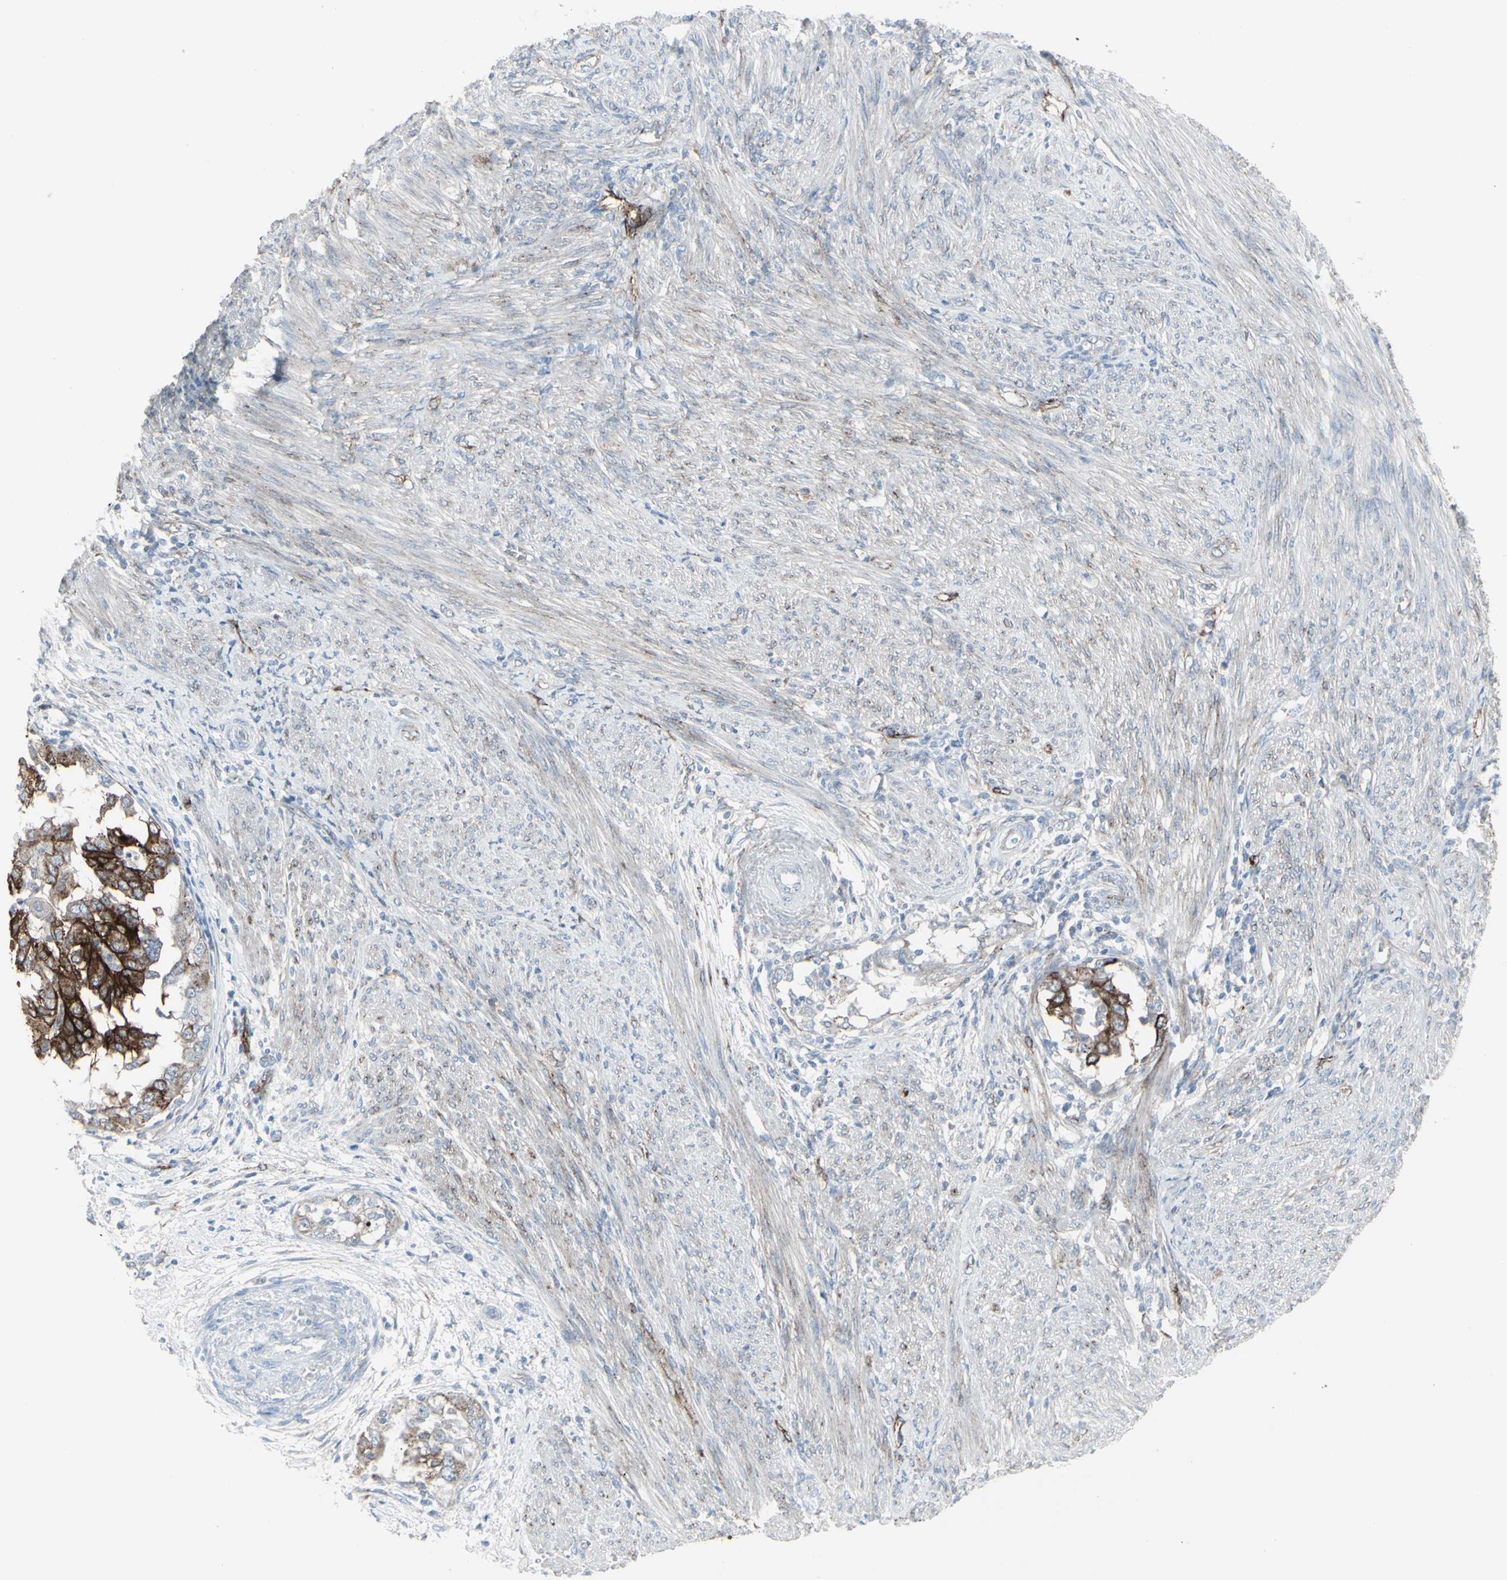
{"staining": {"intensity": "moderate", "quantity": ">75%", "location": "cytoplasmic/membranous"}, "tissue": "endometrial cancer", "cell_type": "Tumor cells", "image_type": "cancer", "snomed": [{"axis": "morphology", "description": "Adenocarcinoma, NOS"}, {"axis": "topography", "description": "Endometrium"}], "caption": "Protein expression analysis of endometrial cancer (adenocarcinoma) exhibits moderate cytoplasmic/membranous expression in about >75% of tumor cells.", "gene": "GJA1", "patient": {"sex": "female", "age": 85}}